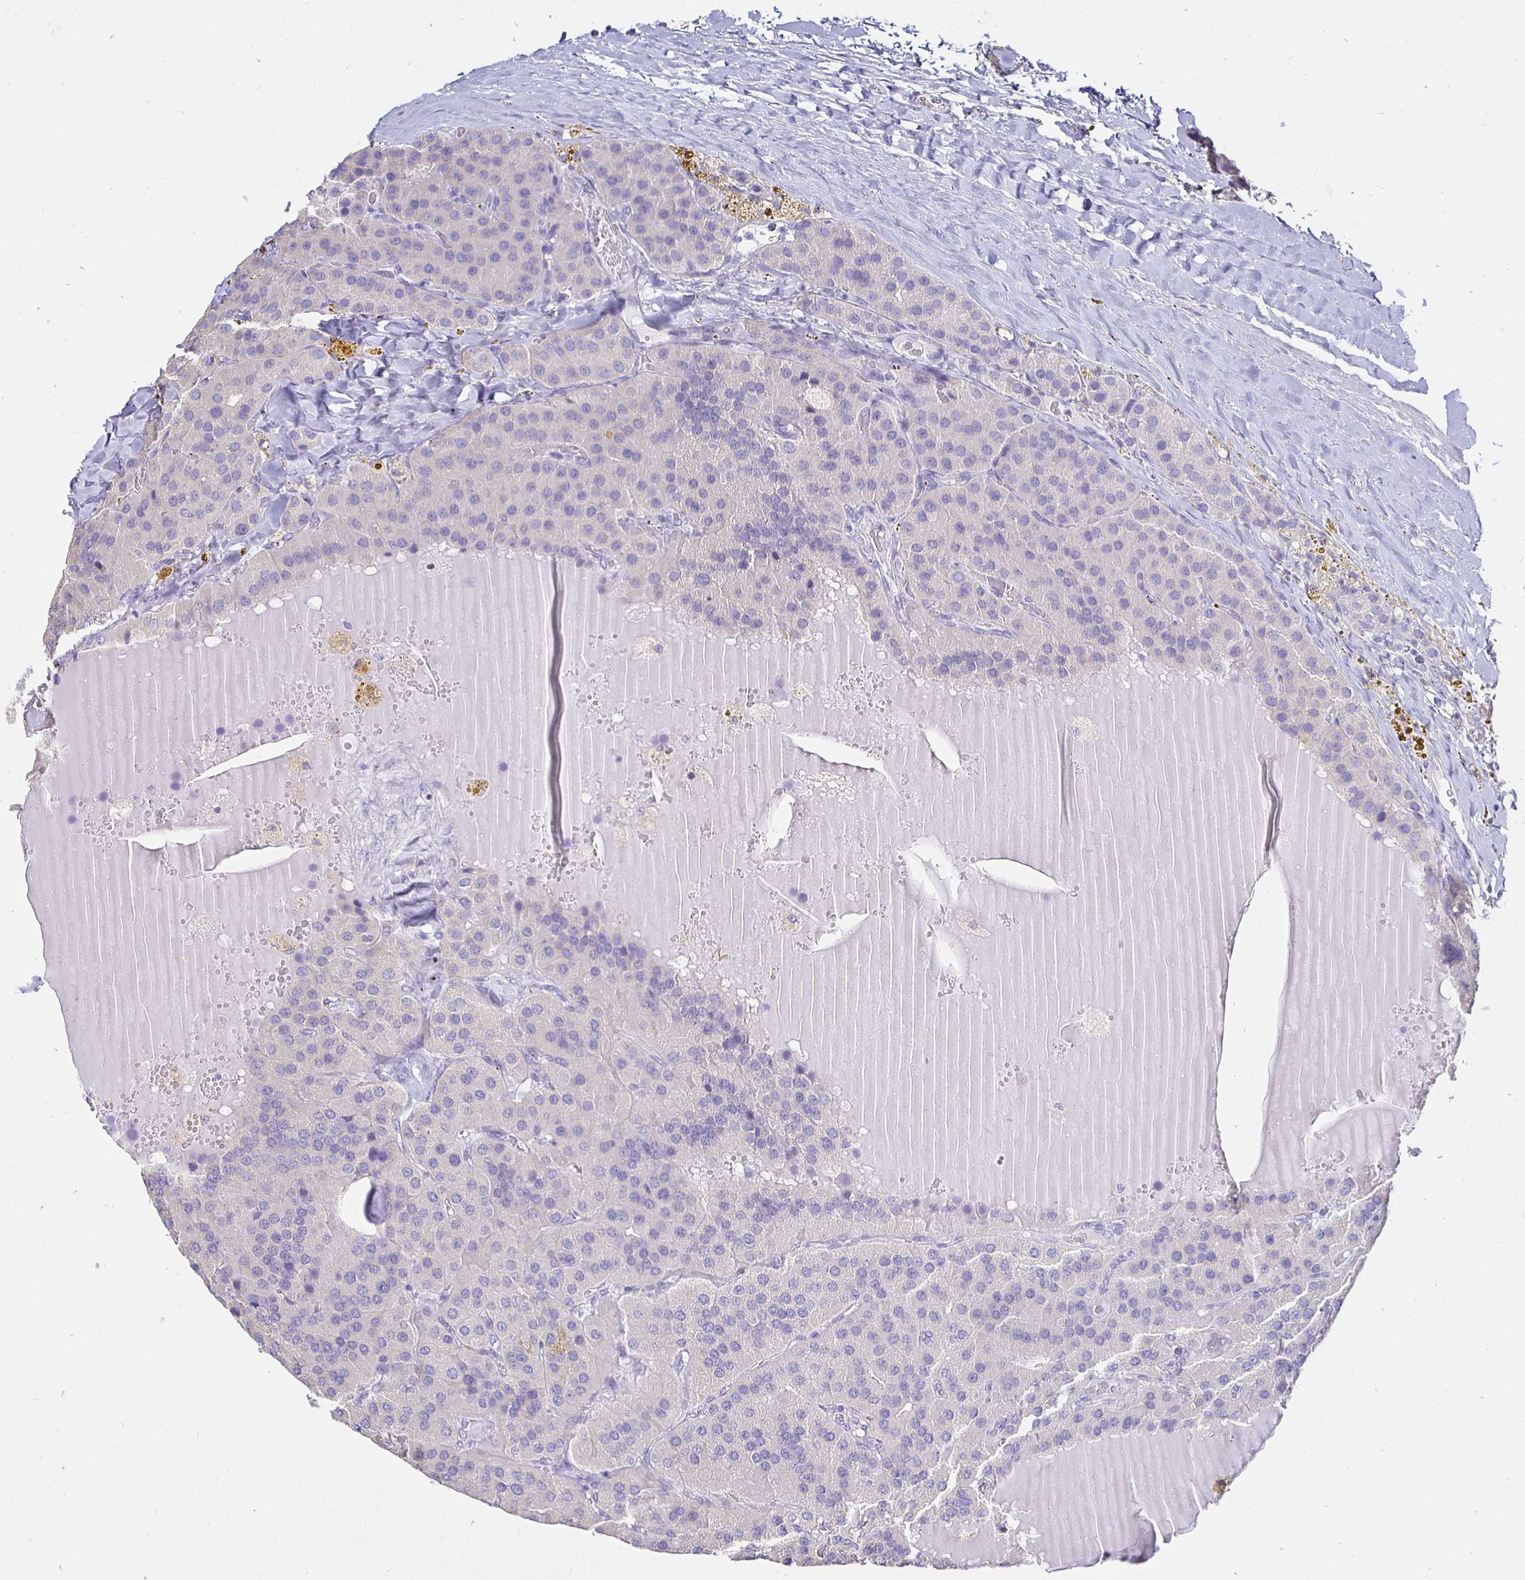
{"staining": {"intensity": "negative", "quantity": "none", "location": "none"}, "tissue": "parathyroid gland", "cell_type": "Glandular cells", "image_type": "normal", "snomed": [{"axis": "morphology", "description": "Normal tissue, NOS"}, {"axis": "morphology", "description": "Adenoma, NOS"}, {"axis": "topography", "description": "Parathyroid gland"}], "caption": "An immunohistochemistry micrograph of unremarkable parathyroid gland is shown. There is no staining in glandular cells of parathyroid gland. (Brightfield microscopy of DAB (3,3'-diaminobenzidine) immunohistochemistry at high magnification).", "gene": "UMOD", "patient": {"sex": "female", "age": 86}}